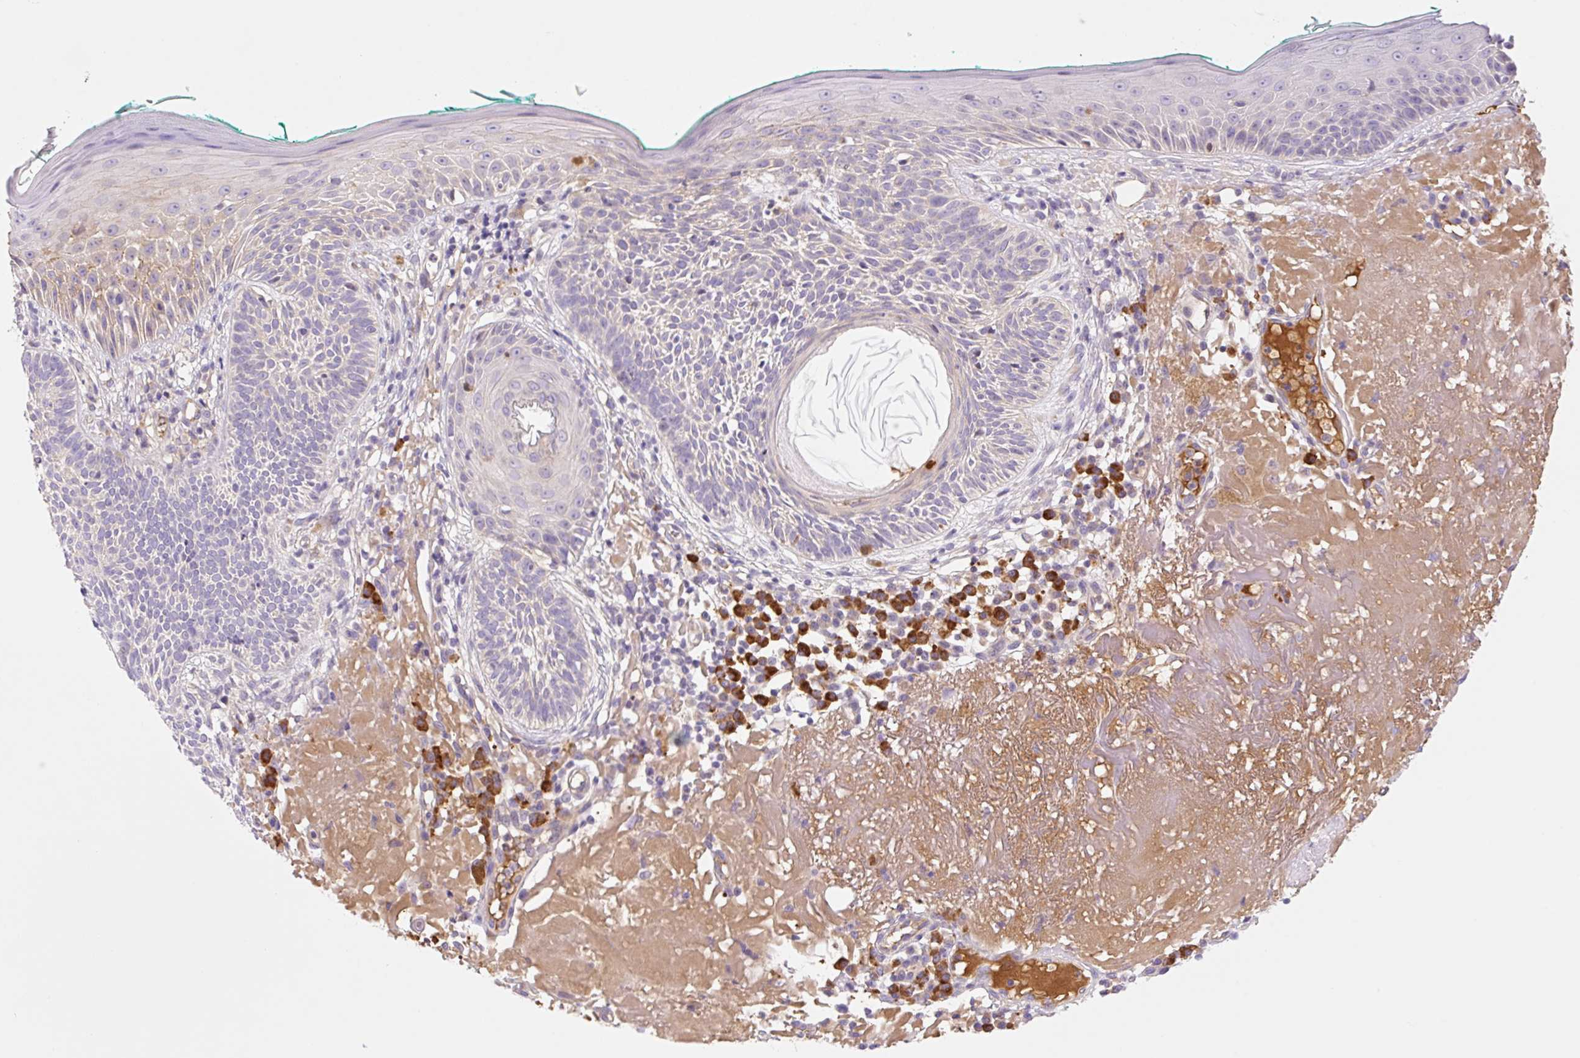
{"staining": {"intensity": "negative", "quantity": "none", "location": "none"}, "tissue": "skin cancer", "cell_type": "Tumor cells", "image_type": "cancer", "snomed": [{"axis": "morphology", "description": "Basal cell carcinoma"}, {"axis": "topography", "description": "Skin"}], "caption": "Micrograph shows no protein positivity in tumor cells of skin cancer (basal cell carcinoma) tissue.", "gene": "DENND5A", "patient": {"sex": "male", "age": 68}}